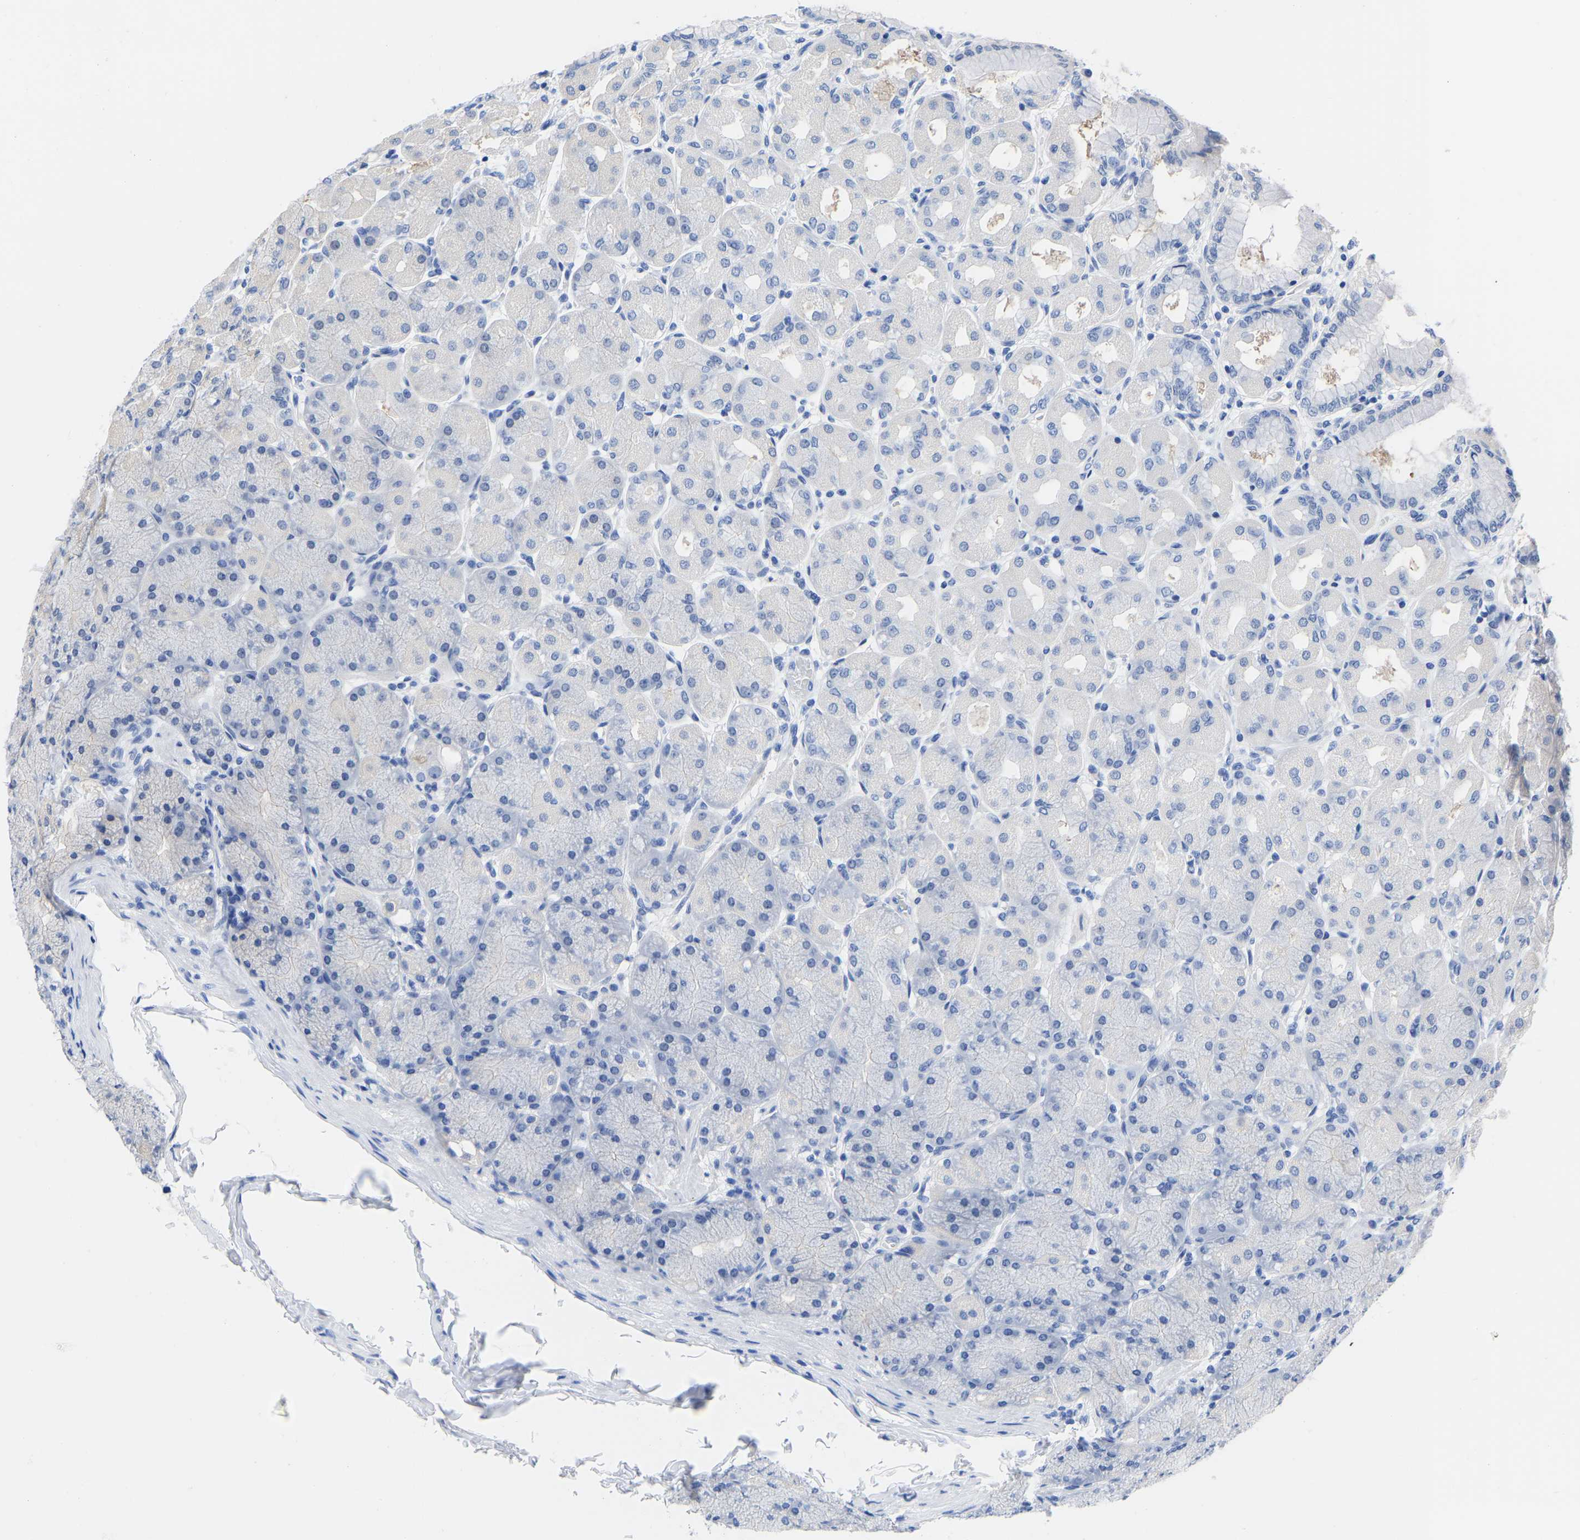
{"staining": {"intensity": "negative", "quantity": "none", "location": "none"}, "tissue": "stomach", "cell_type": "Glandular cells", "image_type": "normal", "snomed": [{"axis": "morphology", "description": "Normal tissue, NOS"}, {"axis": "topography", "description": "Stomach, upper"}], "caption": "Immunohistochemistry image of benign stomach: human stomach stained with DAB reveals no significant protein positivity in glandular cells. (DAB immunohistochemistry with hematoxylin counter stain).", "gene": "GPA33", "patient": {"sex": "female", "age": 56}}